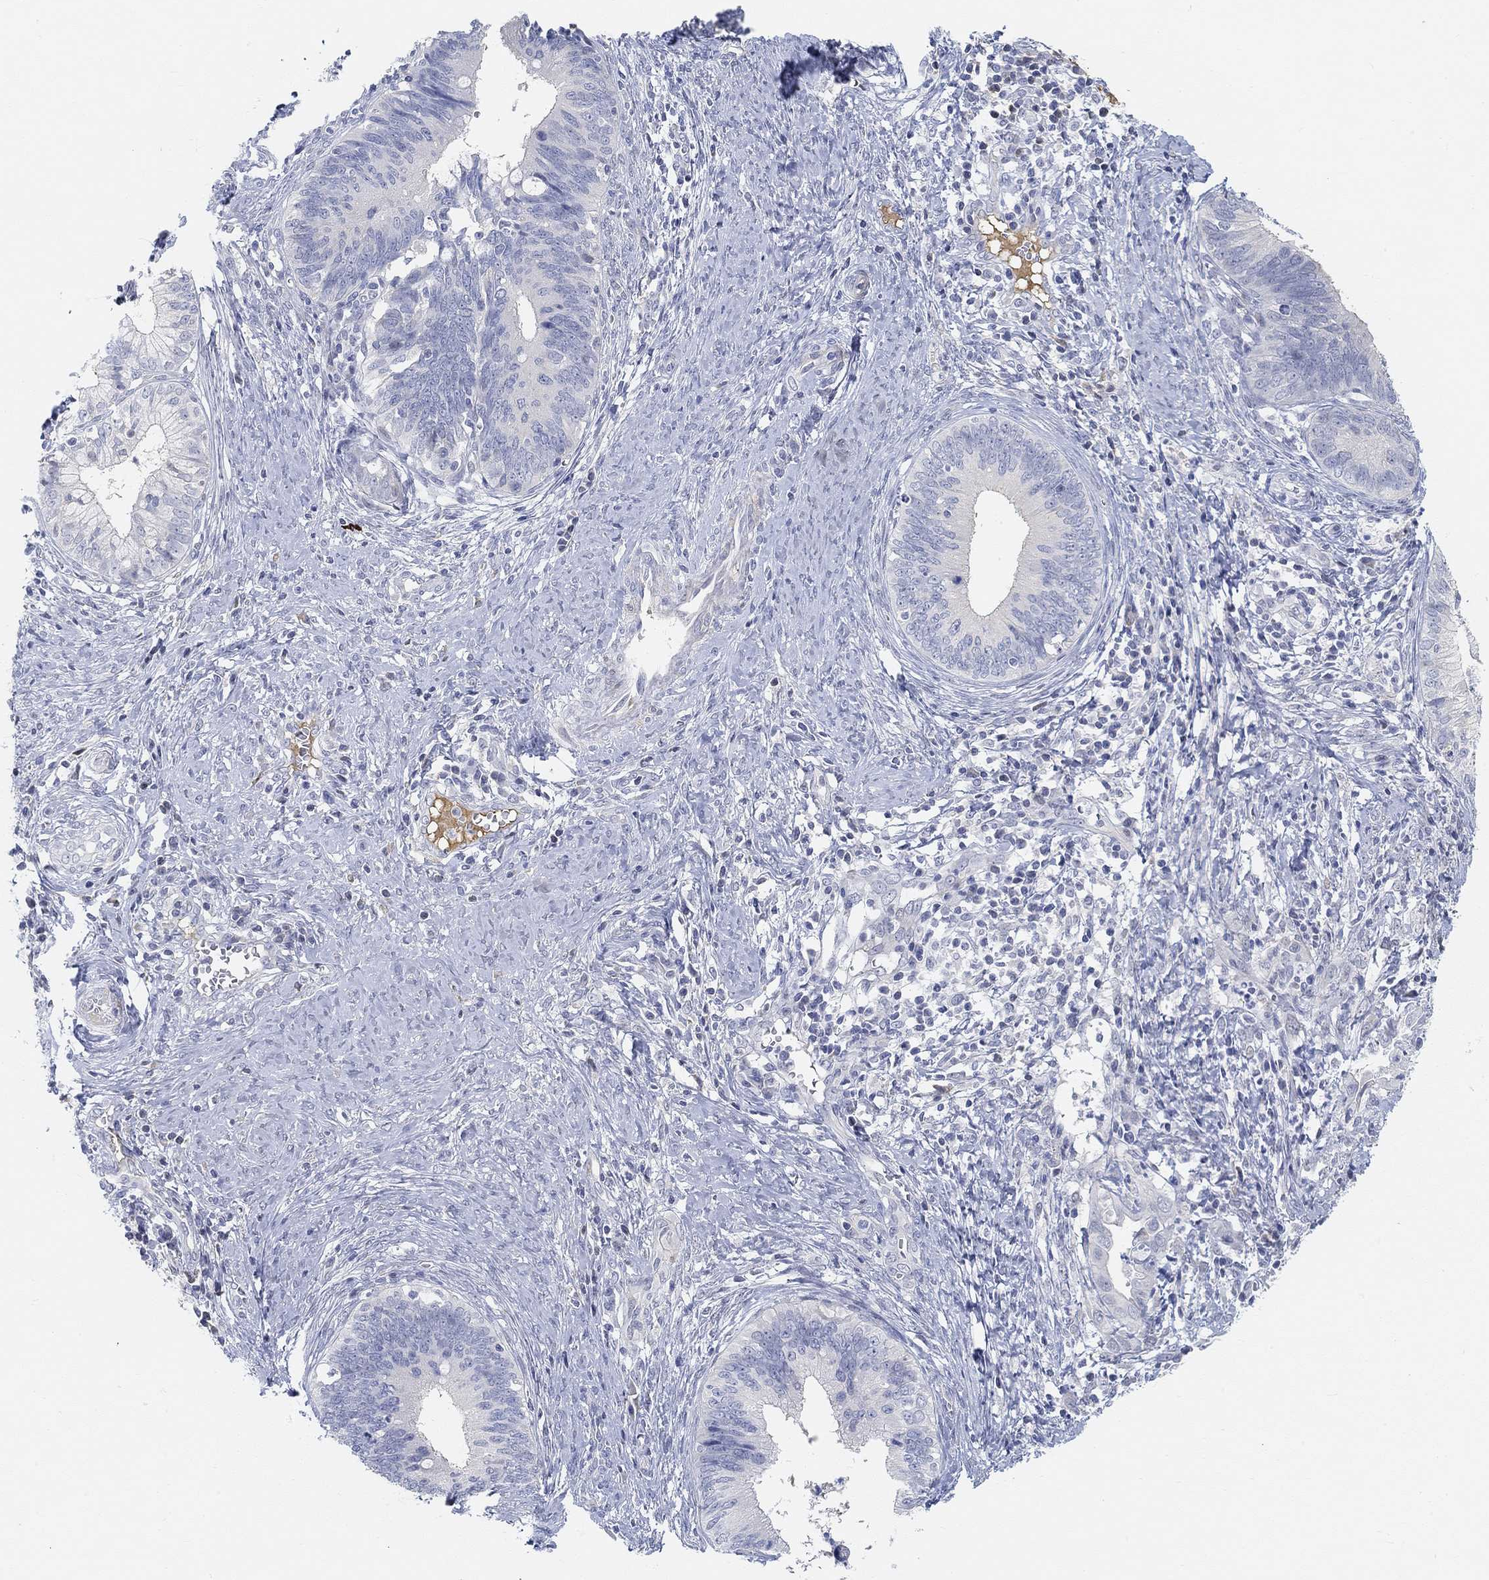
{"staining": {"intensity": "negative", "quantity": "none", "location": "none"}, "tissue": "cervical cancer", "cell_type": "Tumor cells", "image_type": "cancer", "snomed": [{"axis": "morphology", "description": "Adenocarcinoma, NOS"}, {"axis": "topography", "description": "Cervix"}], "caption": "DAB immunohistochemical staining of cervical cancer displays no significant expression in tumor cells.", "gene": "SNTG2", "patient": {"sex": "female", "age": 42}}